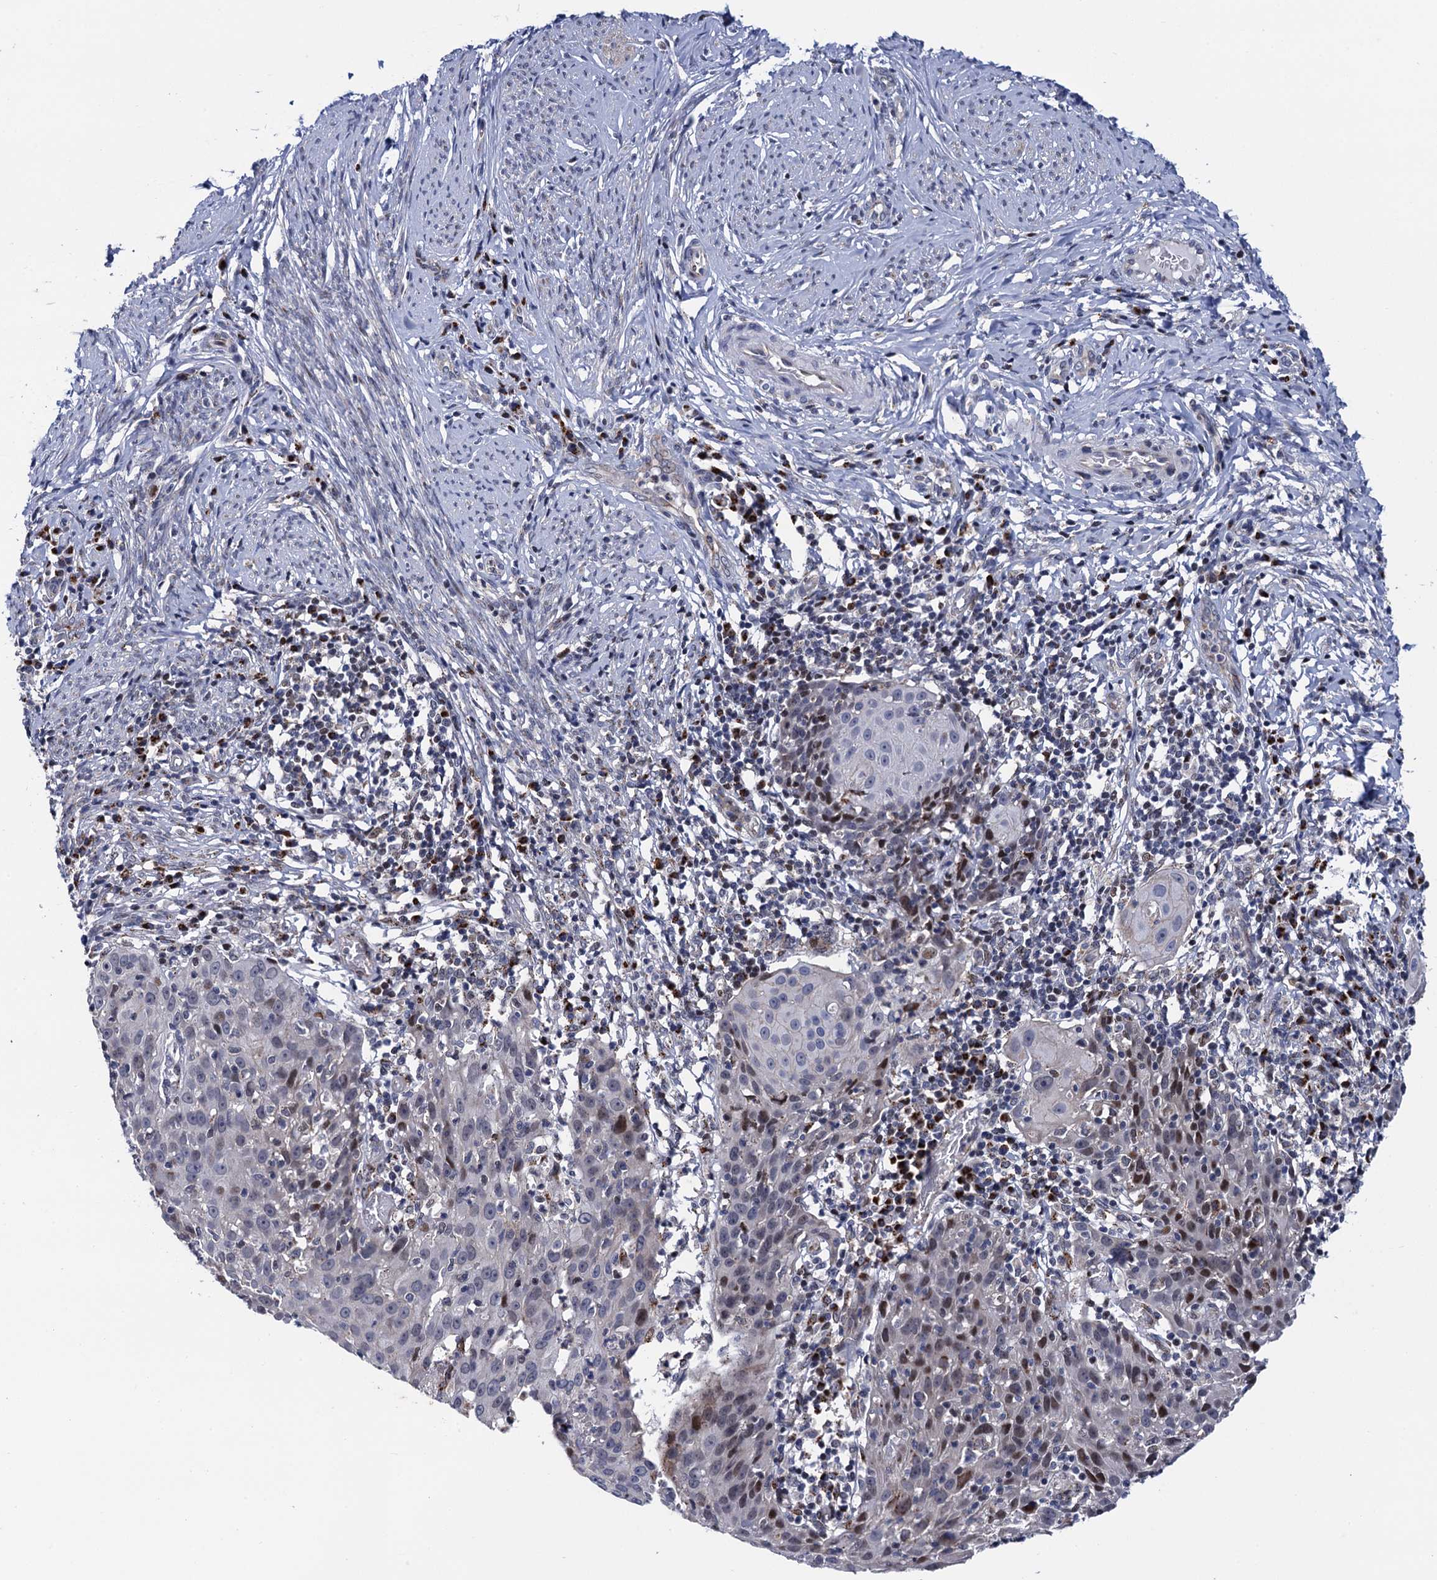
{"staining": {"intensity": "negative", "quantity": "none", "location": "none"}, "tissue": "cervical cancer", "cell_type": "Tumor cells", "image_type": "cancer", "snomed": [{"axis": "morphology", "description": "Squamous cell carcinoma, NOS"}, {"axis": "topography", "description": "Cervix"}], "caption": "DAB (3,3'-diaminobenzidine) immunohistochemical staining of cervical cancer shows no significant positivity in tumor cells.", "gene": "THAP2", "patient": {"sex": "female", "age": 50}}